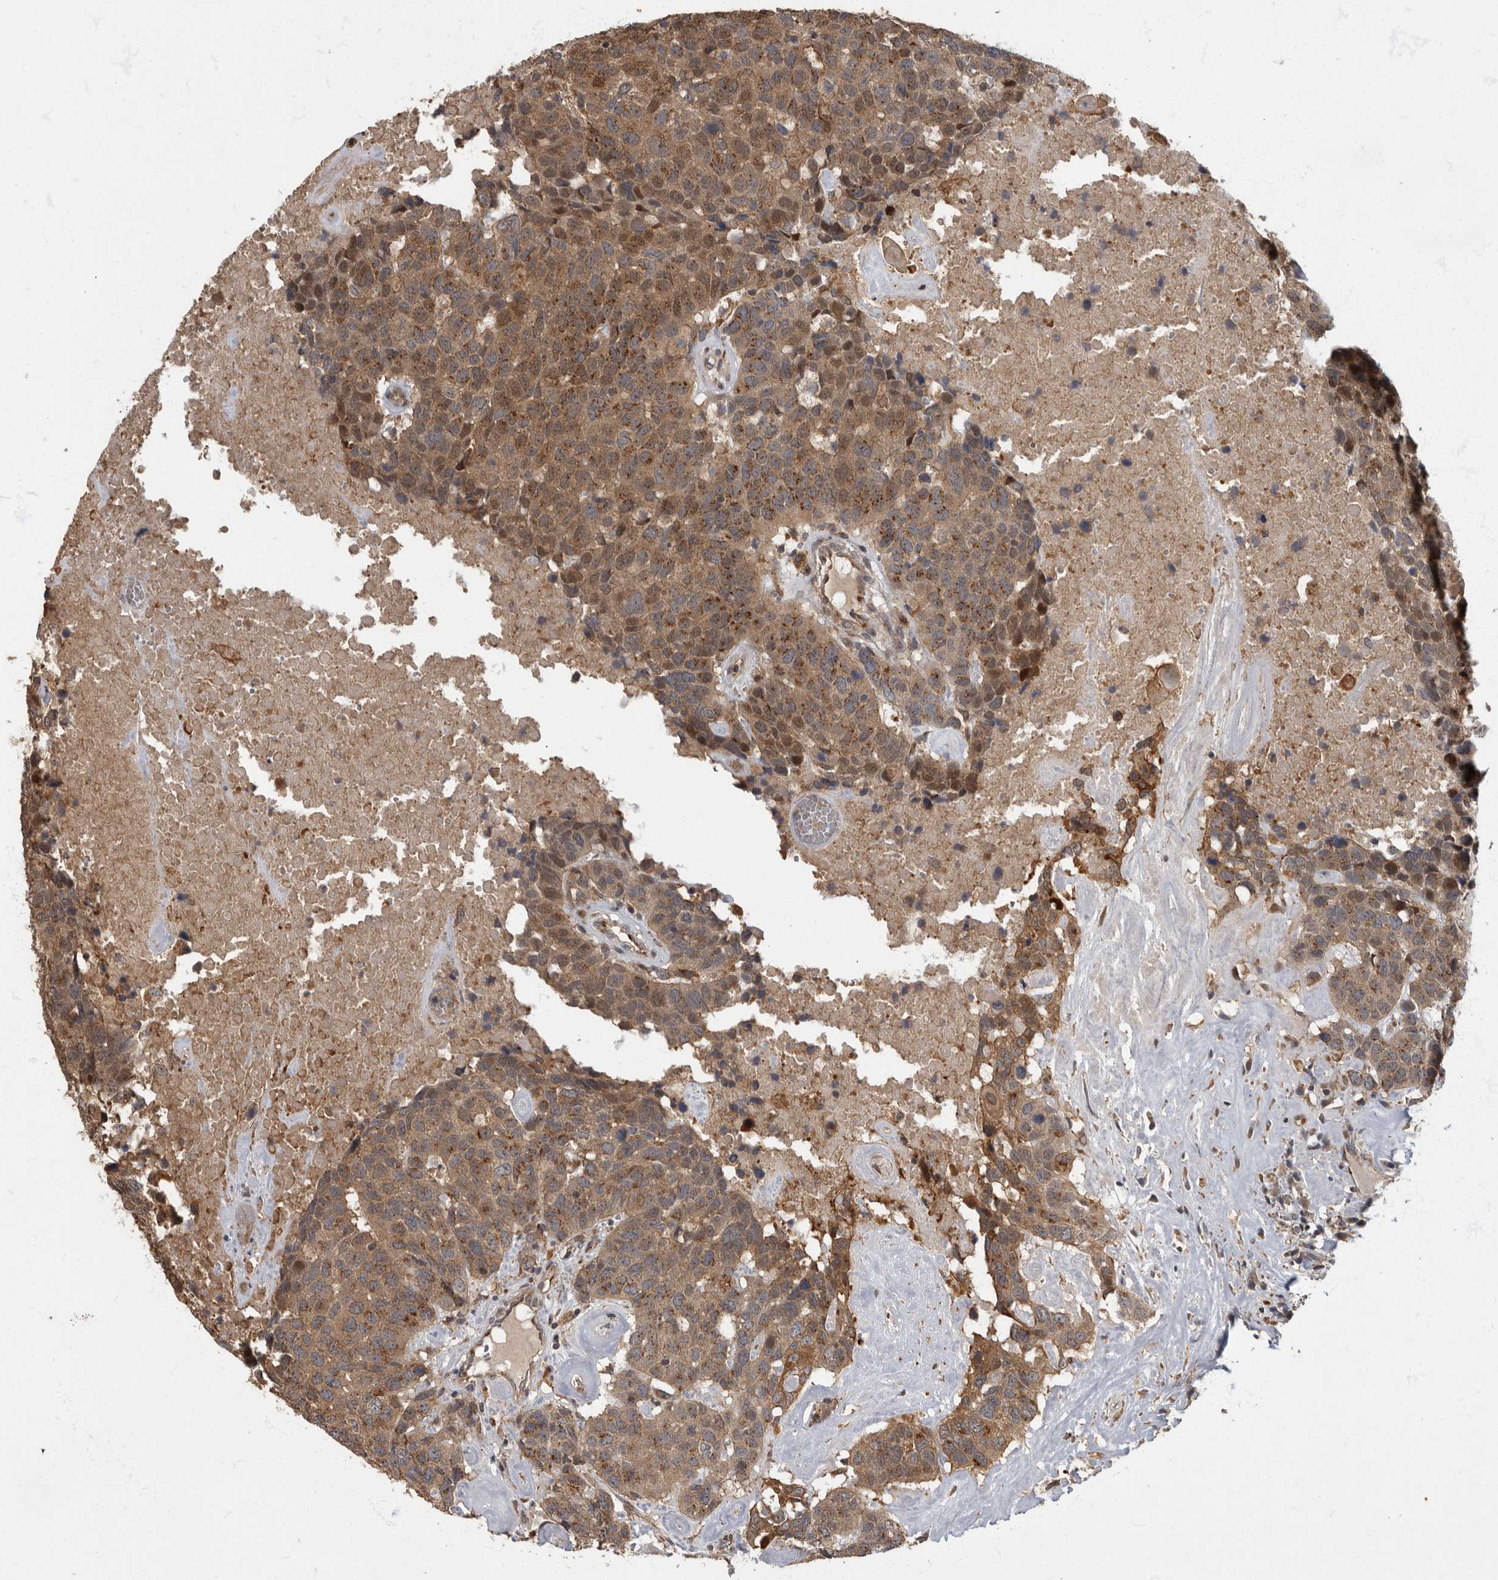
{"staining": {"intensity": "moderate", "quantity": ">75%", "location": "cytoplasmic/membranous"}, "tissue": "head and neck cancer", "cell_type": "Tumor cells", "image_type": "cancer", "snomed": [{"axis": "morphology", "description": "Squamous cell carcinoma, NOS"}, {"axis": "topography", "description": "Head-Neck"}], "caption": "High-magnification brightfield microscopy of squamous cell carcinoma (head and neck) stained with DAB (brown) and counterstained with hematoxylin (blue). tumor cells exhibit moderate cytoplasmic/membranous positivity is identified in about>75% of cells.", "gene": "IQCK", "patient": {"sex": "male", "age": 66}}